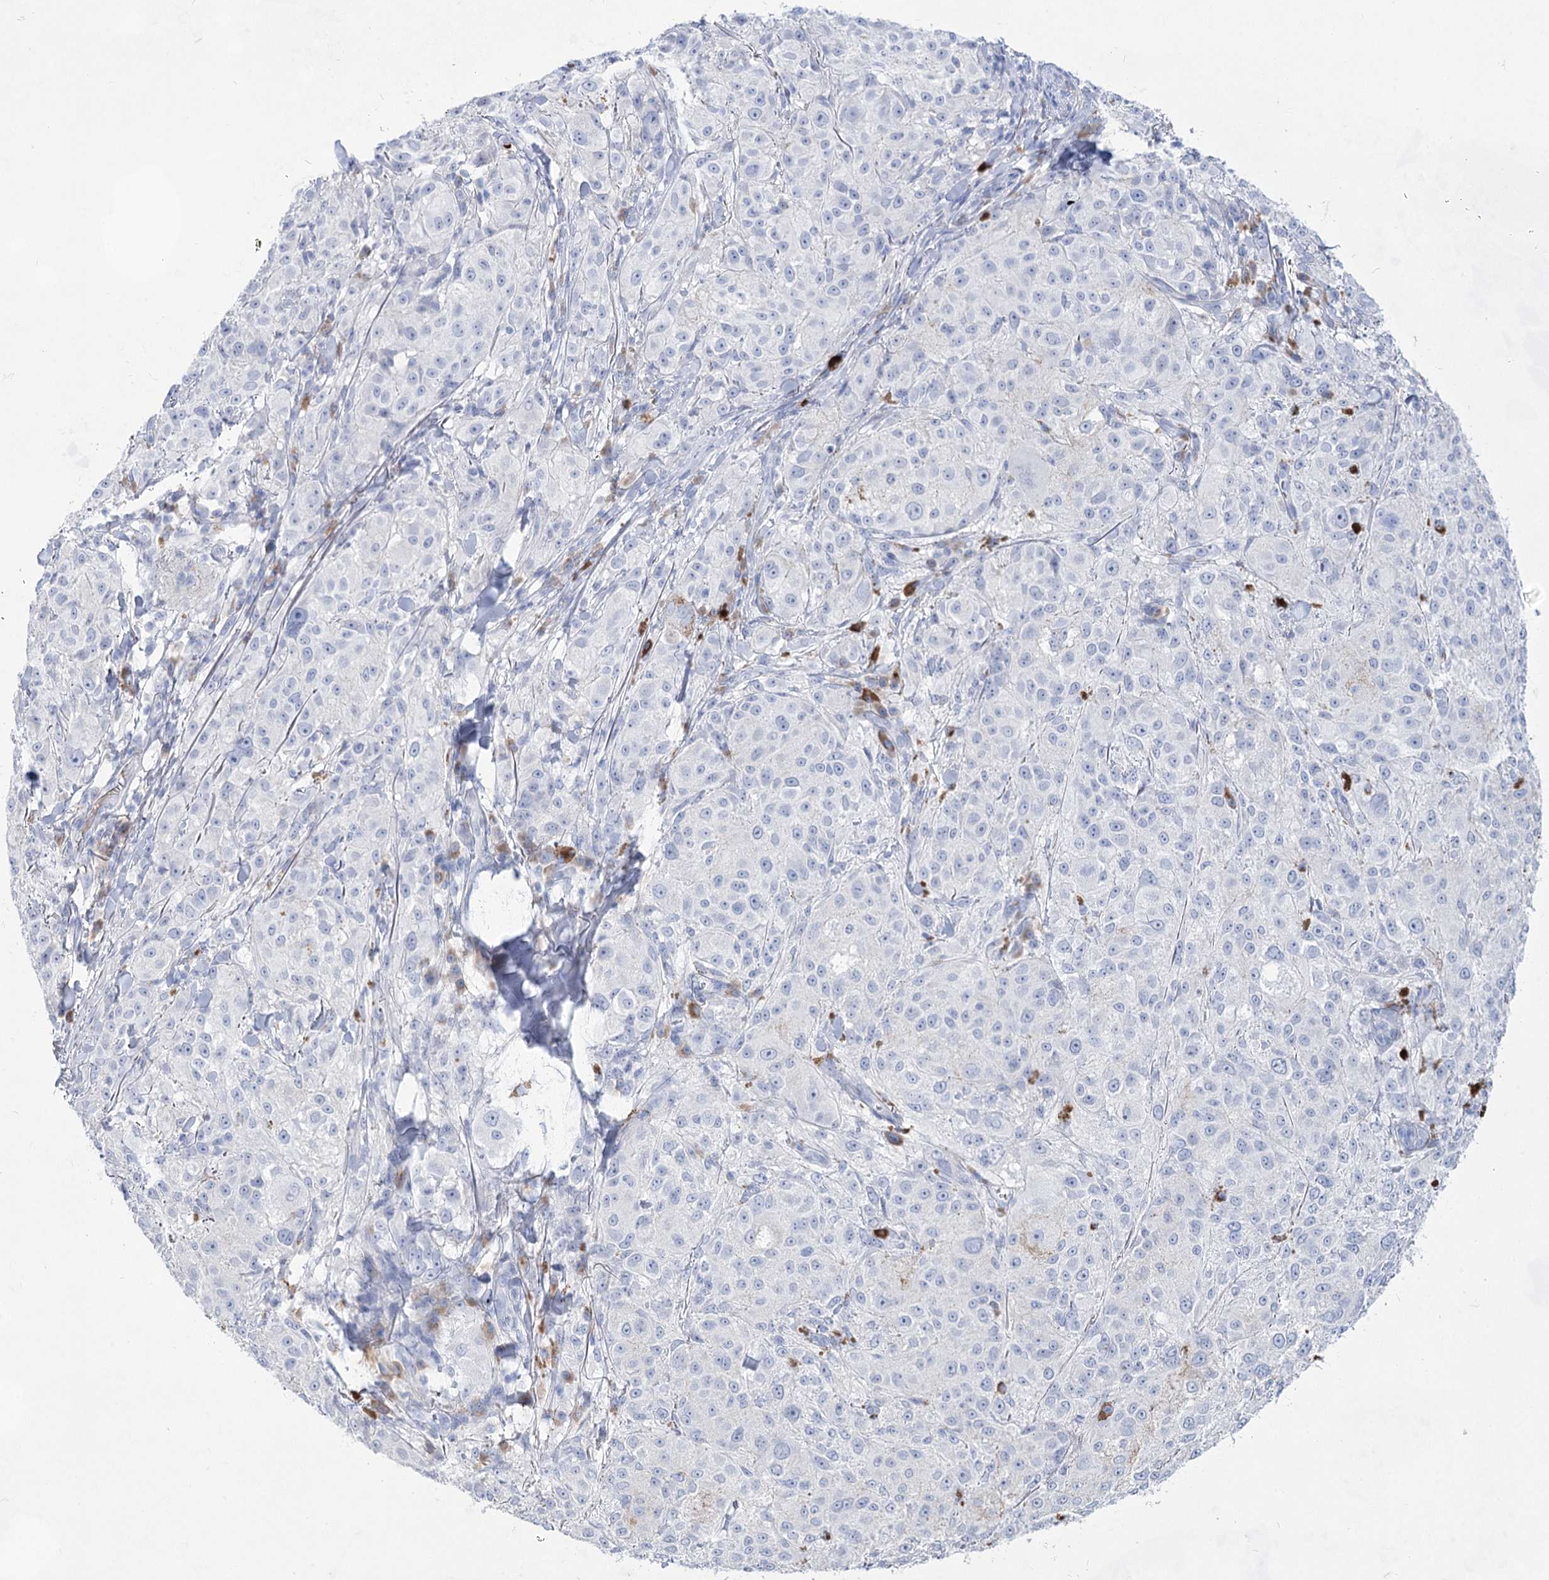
{"staining": {"intensity": "negative", "quantity": "none", "location": "none"}, "tissue": "melanoma", "cell_type": "Tumor cells", "image_type": "cancer", "snomed": [{"axis": "morphology", "description": "Necrosis, NOS"}, {"axis": "morphology", "description": "Malignant melanoma, NOS"}, {"axis": "topography", "description": "Skin"}], "caption": "Immunohistochemistry (IHC) image of melanoma stained for a protein (brown), which exhibits no positivity in tumor cells.", "gene": "ACRV1", "patient": {"sex": "female", "age": 87}}